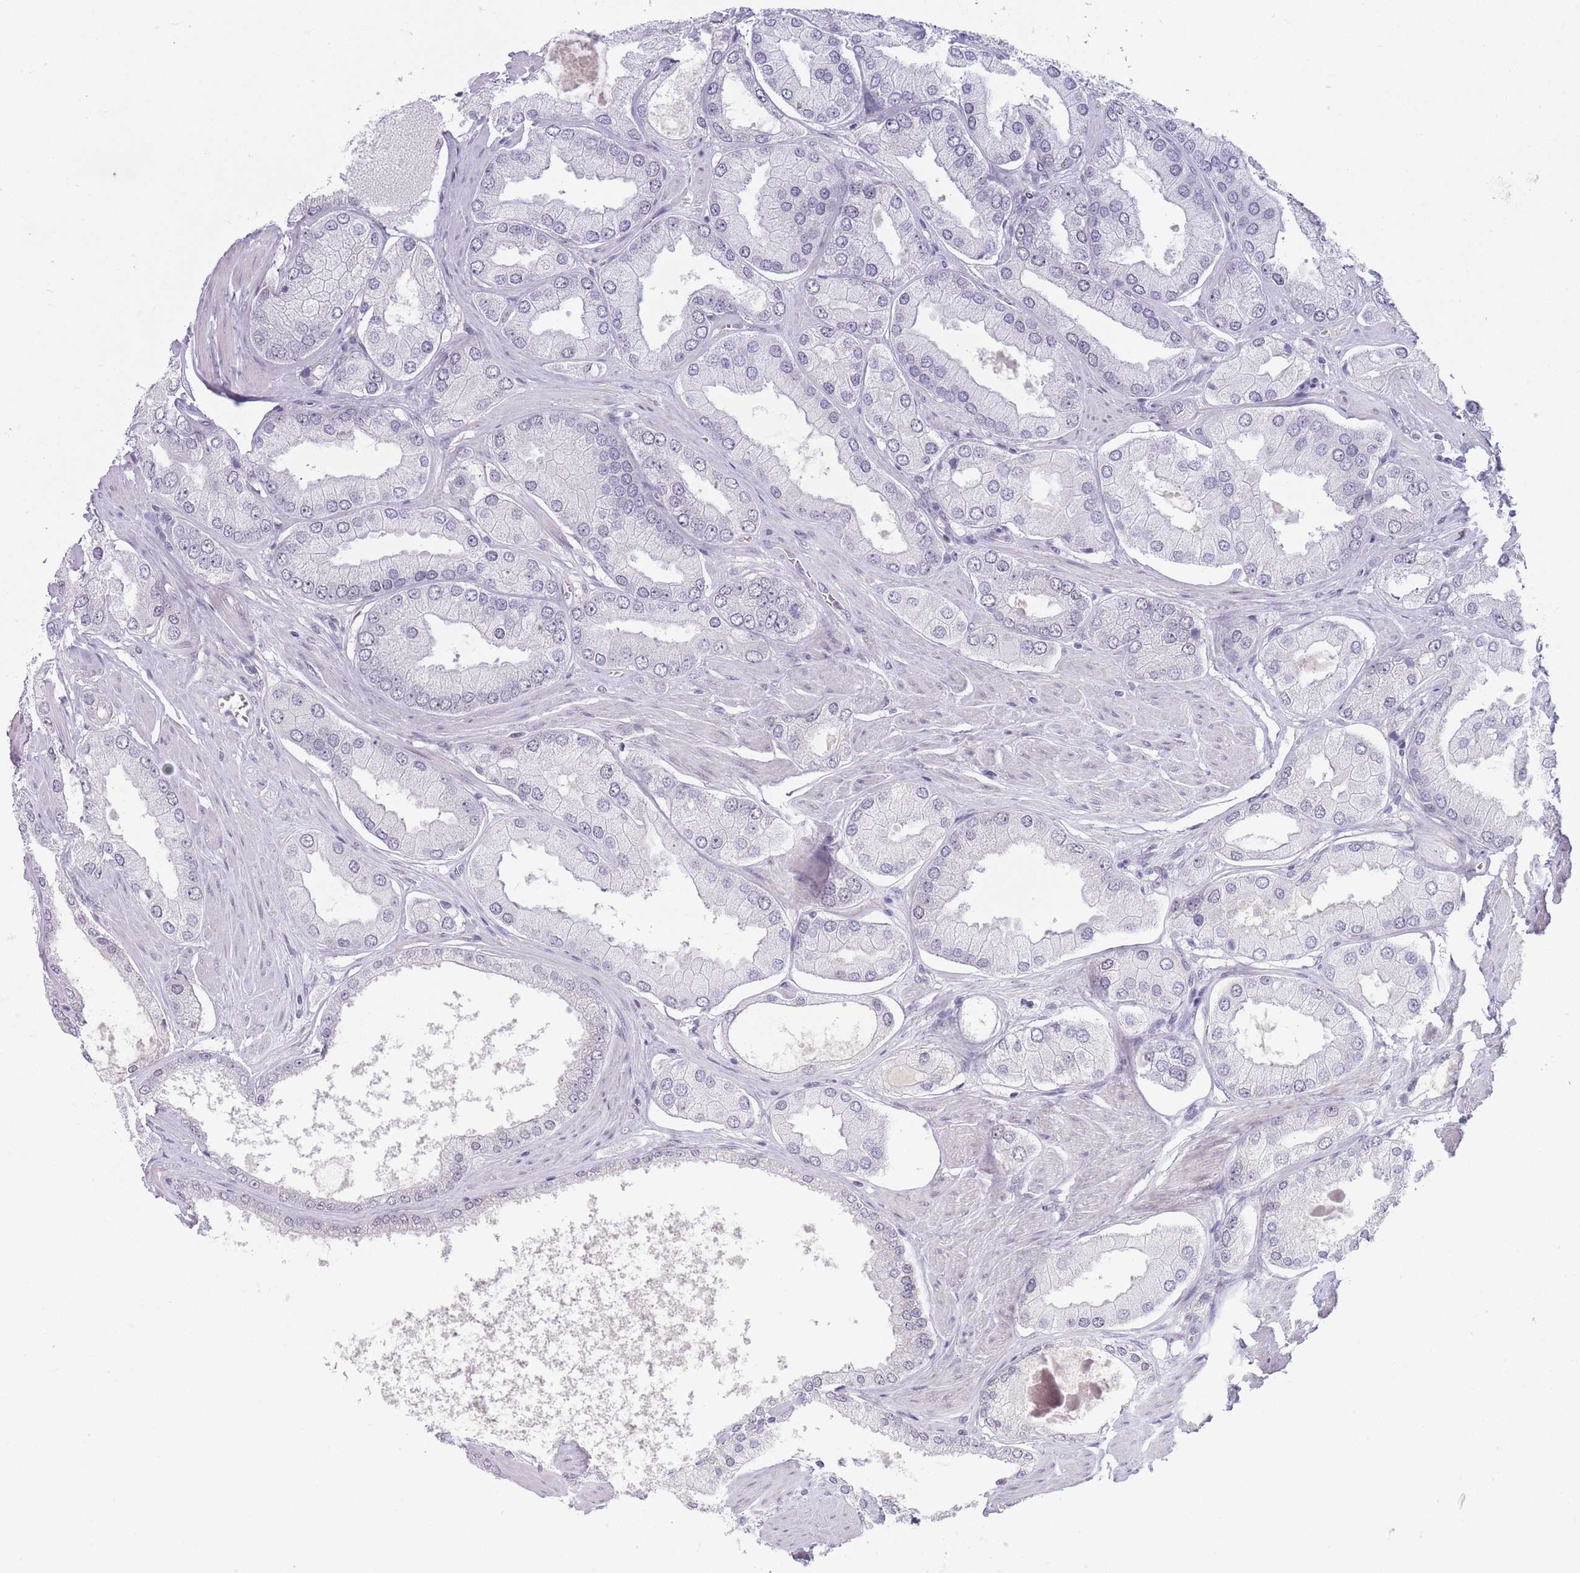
{"staining": {"intensity": "negative", "quantity": "none", "location": "none"}, "tissue": "prostate cancer", "cell_type": "Tumor cells", "image_type": "cancer", "snomed": [{"axis": "morphology", "description": "Adenocarcinoma, Low grade"}, {"axis": "topography", "description": "Prostate"}], "caption": "Immunohistochemistry (IHC) of prostate low-grade adenocarcinoma displays no staining in tumor cells.", "gene": "ARID3B", "patient": {"sex": "male", "age": 42}}